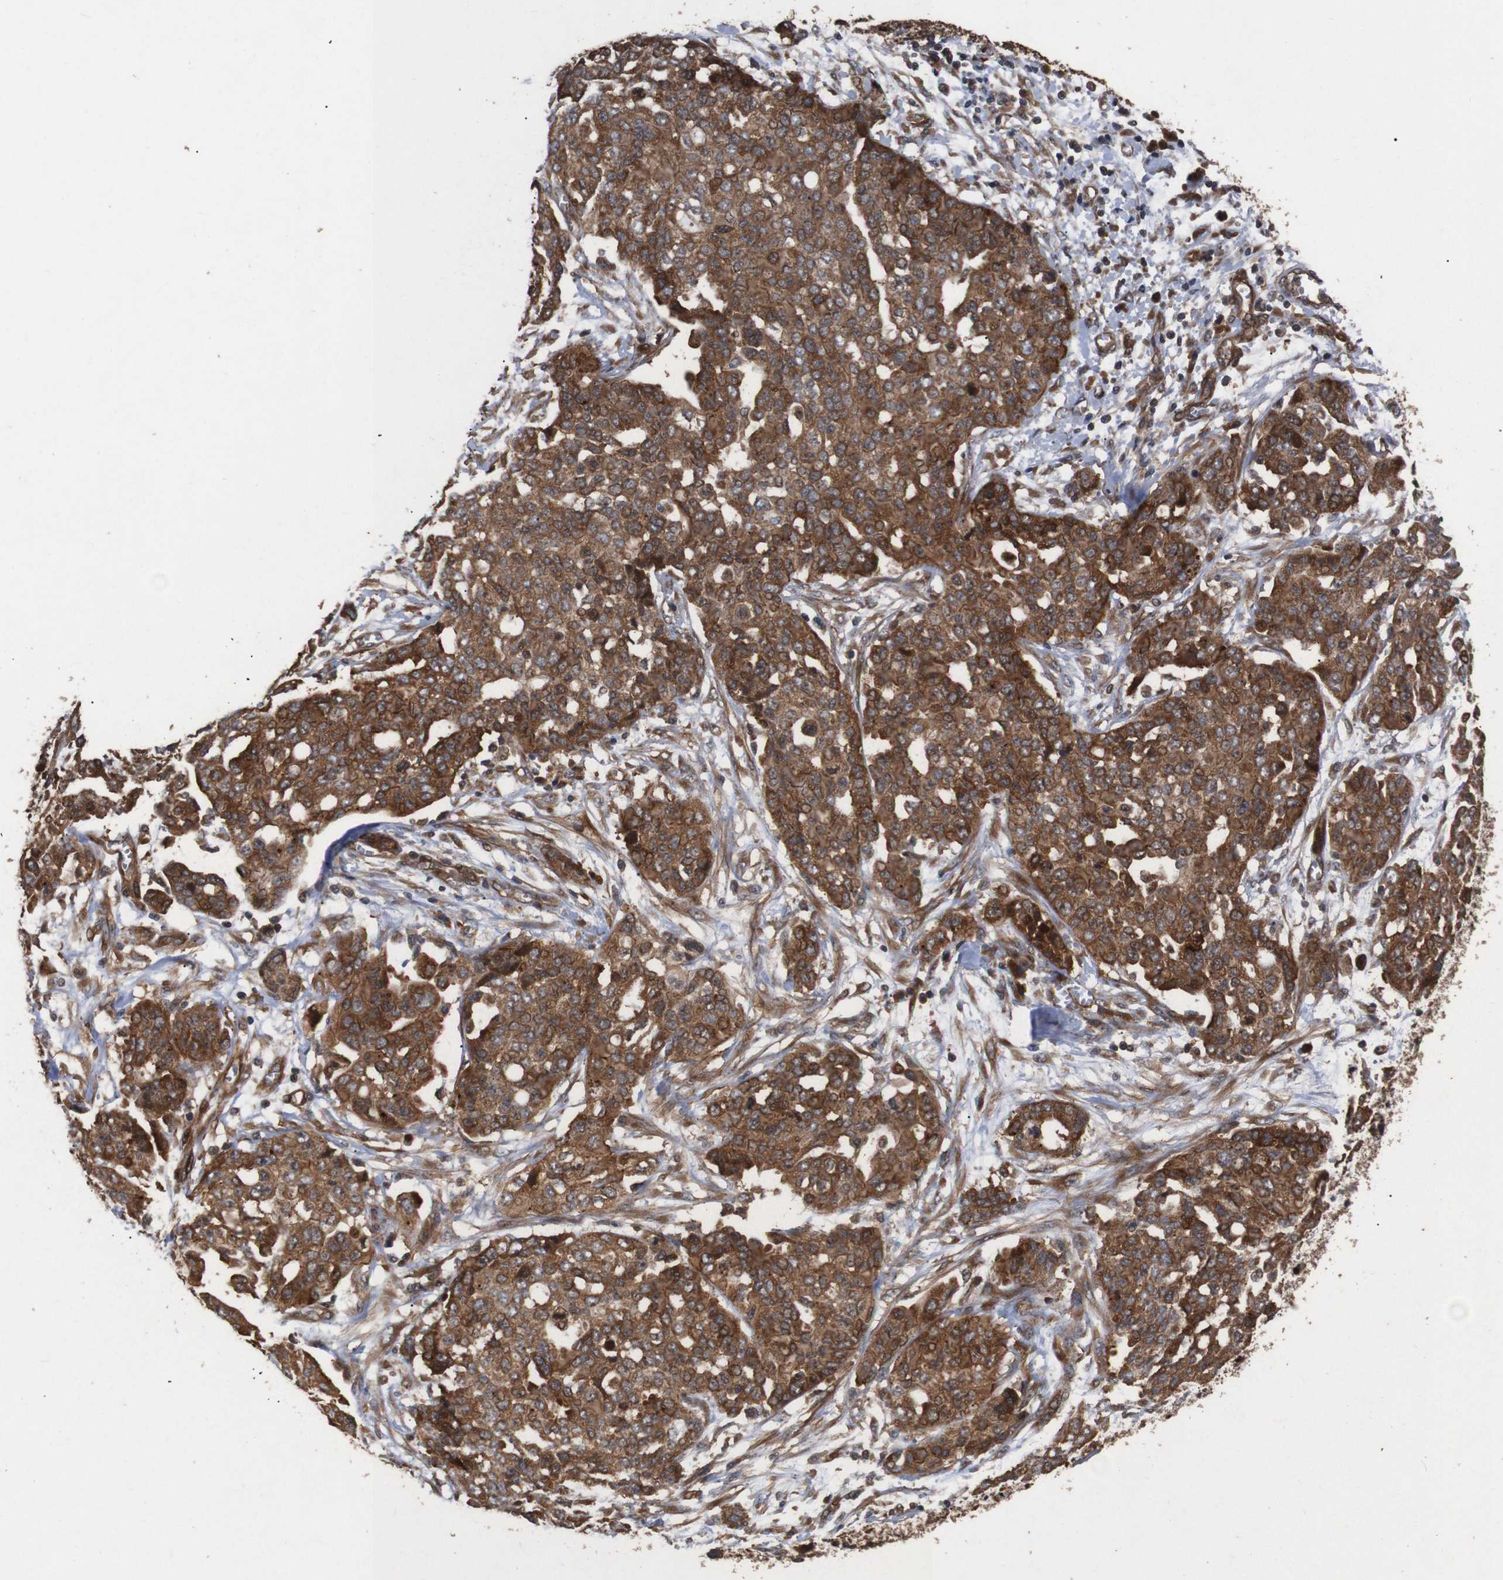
{"staining": {"intensity": "moderate", "quantity": ">75%", "location": "cytoplasmic/membranous"}, "tissue": "ovarian cancer", "cell_type": "Tumor cells", "image_type": "cancer", "snomed": [{"axis": "morphology", "description": "Cystadenocarcinoma, serous, NOS"}, {"axis": "topography", "description": "Soft tissue"}, {"axis": "topography", "description": "Ovary"}], "caption": "Tumor cells display medium levels of moderate cytoplasmic/membranous staining in approximately >75% of cells in human serous cystadenocarcinoma (ovarian). Using DAB (3,3'-diaminobenzidine) (brown) and hematoxylin (blue) stains, captured at high magnification using brightfield microscopy.", "gene": "PAWR", "patient": {"sex": "female", "age": 57}}